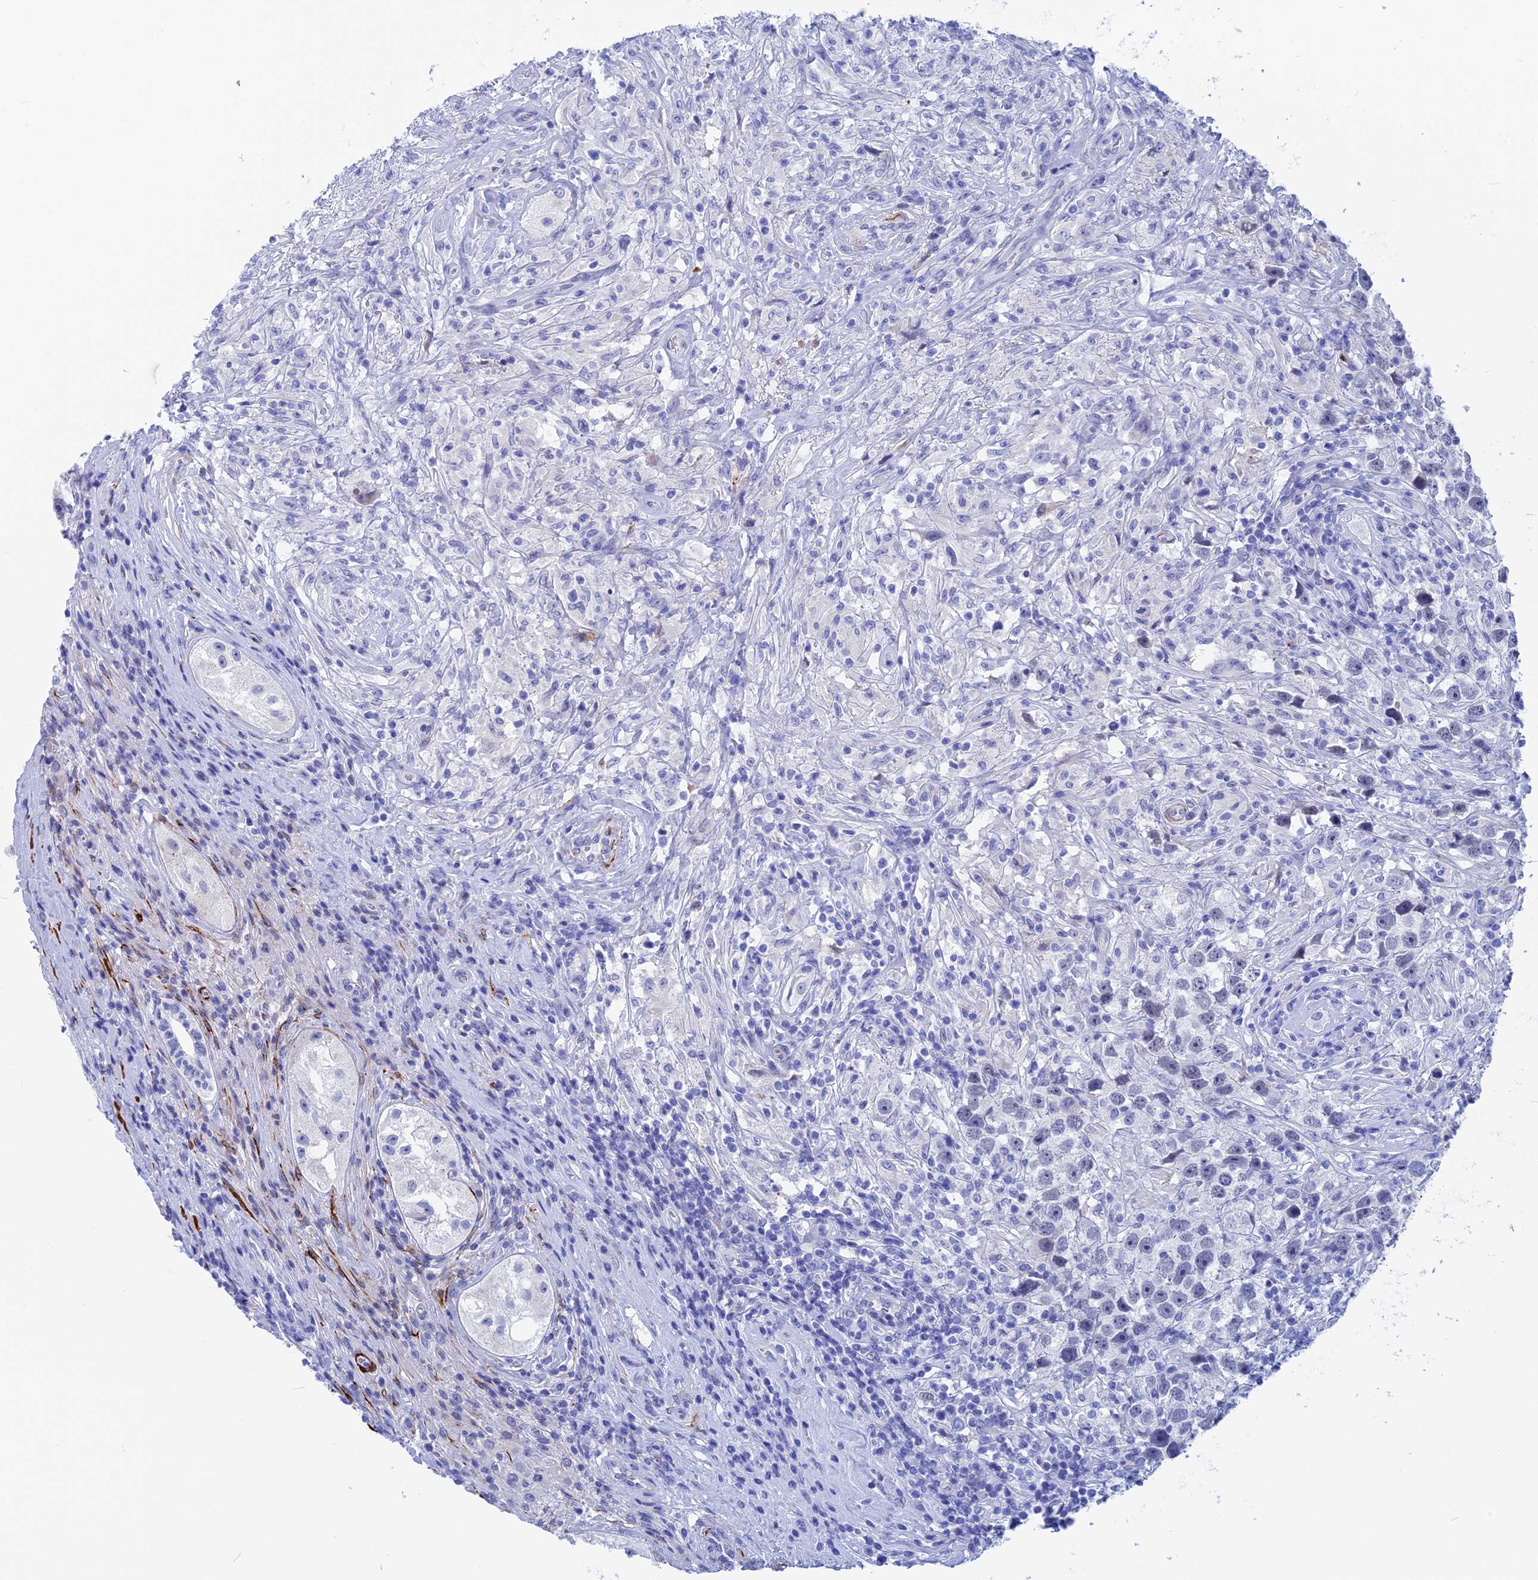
{"staining": {"intensity": "negative", "quantity": "none", "location": "none"}, "tissue": "testis cancer", "cell_type": "Tumor cells", "image_type": "cancer", "snomed": [{"axis": "morphology", "description": "Seminoma, NOS"}, {"axis": "topography", "description": "Testis"}], "caption": "This photomicrograph is of seminoma (testis) stained with IHC to label a protein in brown with the nuclei are counter-stained blue. There is no expression in tumor cells. (Immunohistochemistry, brightfield microscopy, high magnification).", "gene": "WDR83", "patient": {"sex": "male", "age": 49}}